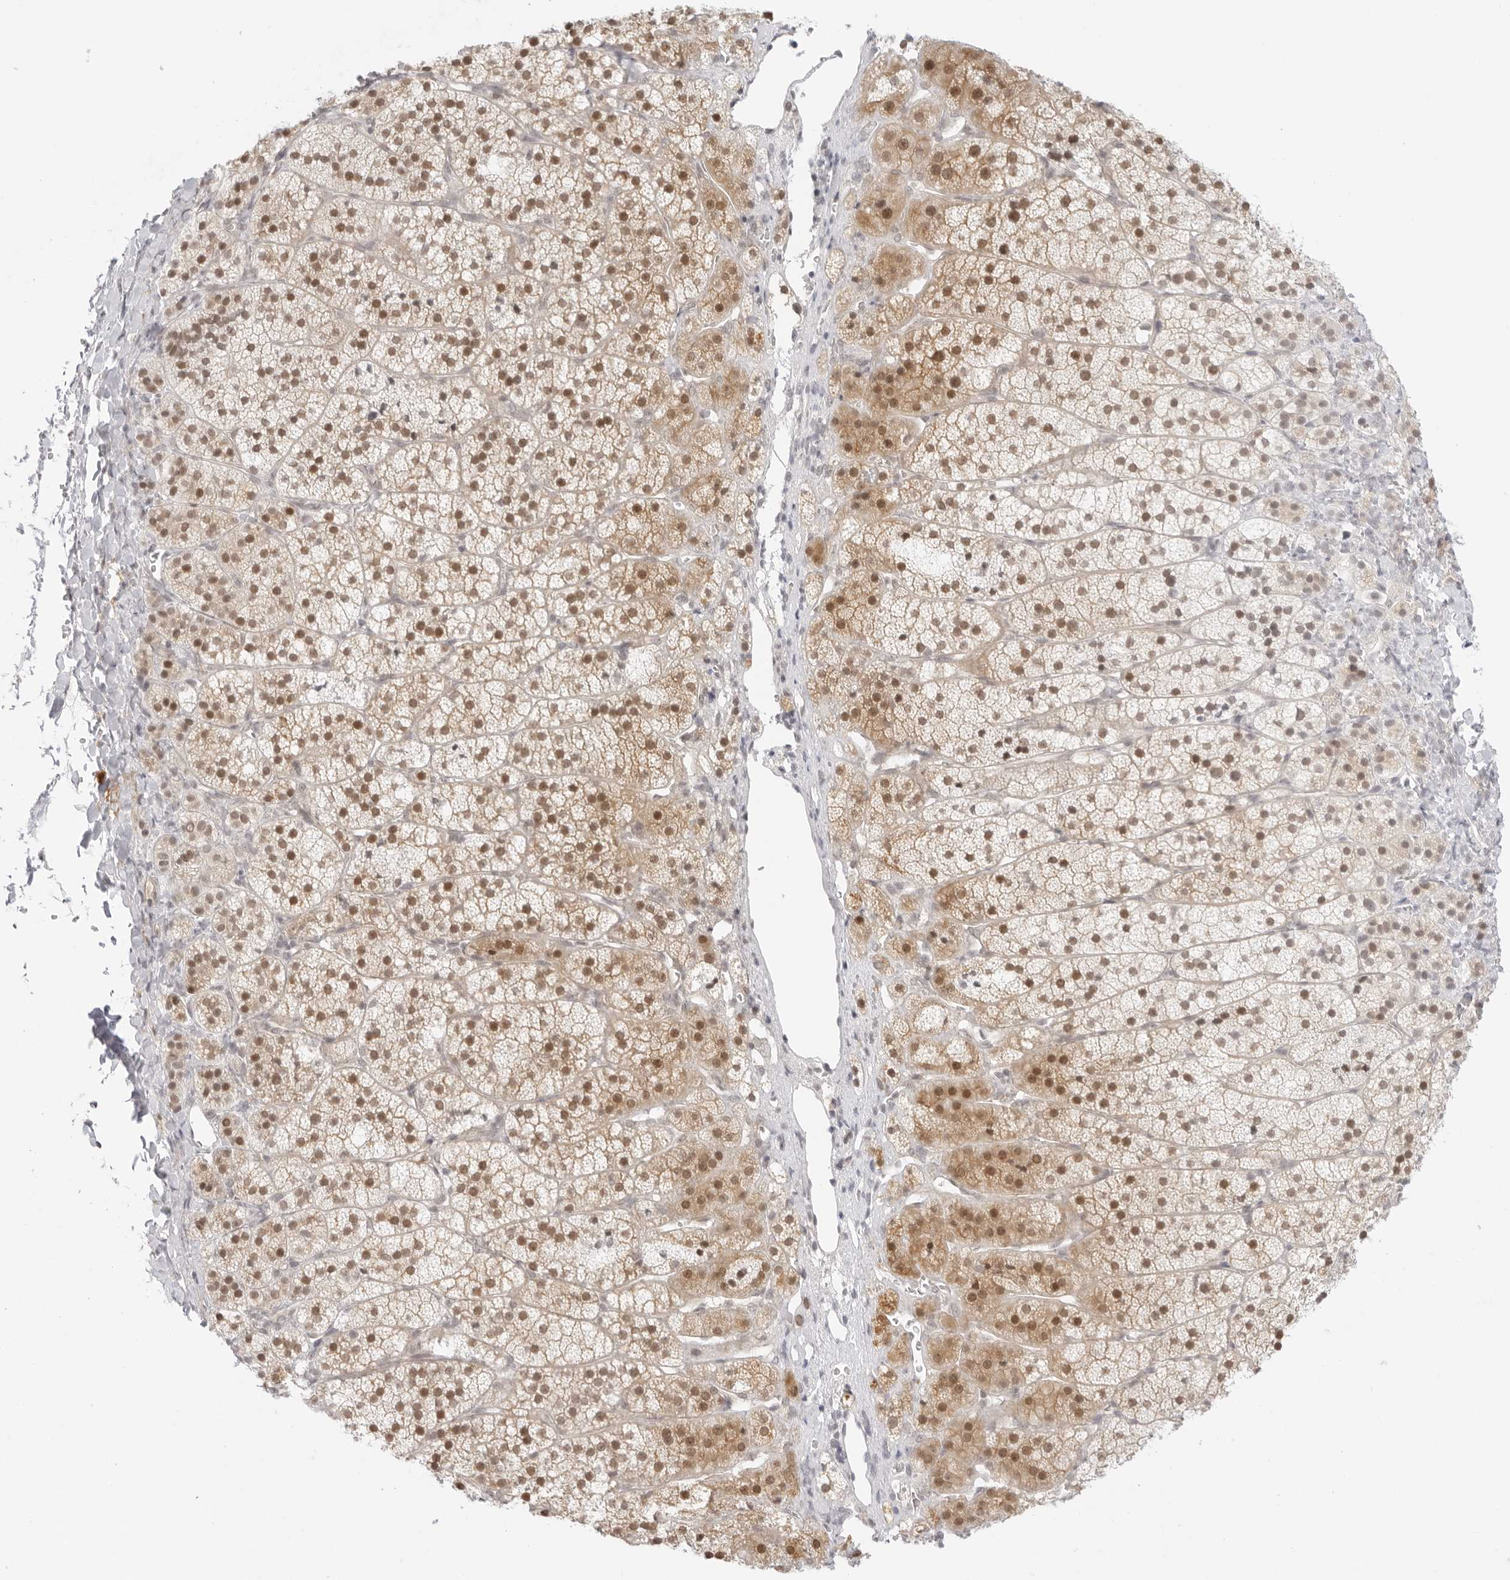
{"staining": {"intensity": "moderate", "quantity": ">75%", "location": "cytoplasmic/membranous,nuclear"}, "tissue": "adrenal gland", "cell_type": "Glandular cells", "image_type": "normal", "snomed": [{"axis": "morphology", "description": "Normal tissue, NOS"}, {"axis": "topography", "description": "Adrenal gland"}], "caption": "Brown immunohistochemical staining in normal adrenal gland demonstrates moderate cytoplasmic/membranous,nuclear positivity in about >75% of glandular cells. (brown staining indicates protein expression, while blue staining denotes nuclei).", "gene": "MED18", "patient": {"sex": "female", "age": 44}}